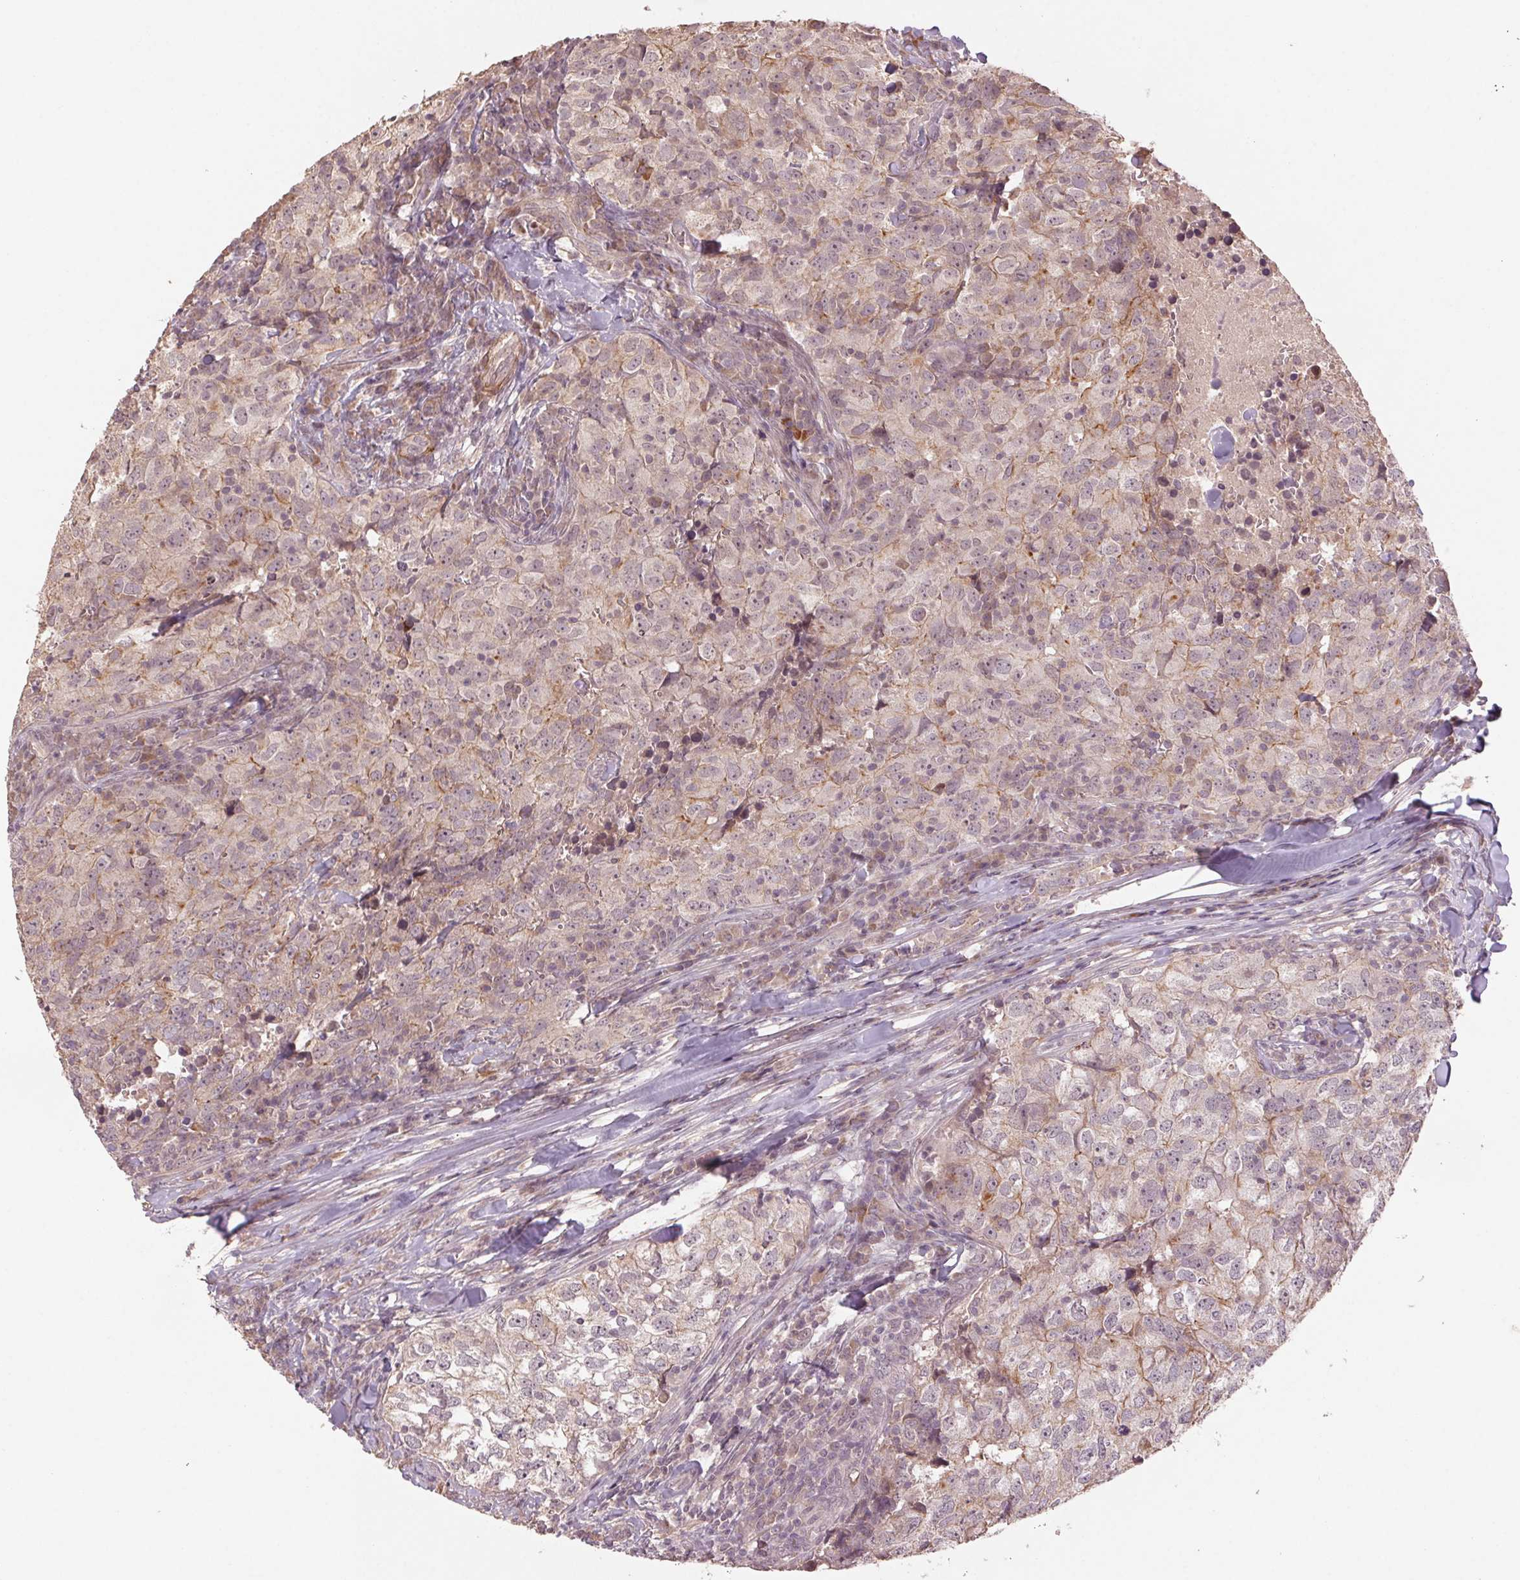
{"staining": {"intensity": "weak", "quantity": "25%-75%", "location": "cytoplasmic/membranous"}, "tissue": "breast cancer", "cell_type": "Tumor cells", "image_type": "cancer", "snomed": [{"axis": "morphology", "description": "Duct carcinoma"}, {"axis": "topography", "description": "Breast"}], "caption": "Weak cytoplasmic/membranous protein expression is present in about 25%-75% of tumor cells in breast cancer.", "gene": "SMLR1", "patient": {"sex": "female", "age": 30}}